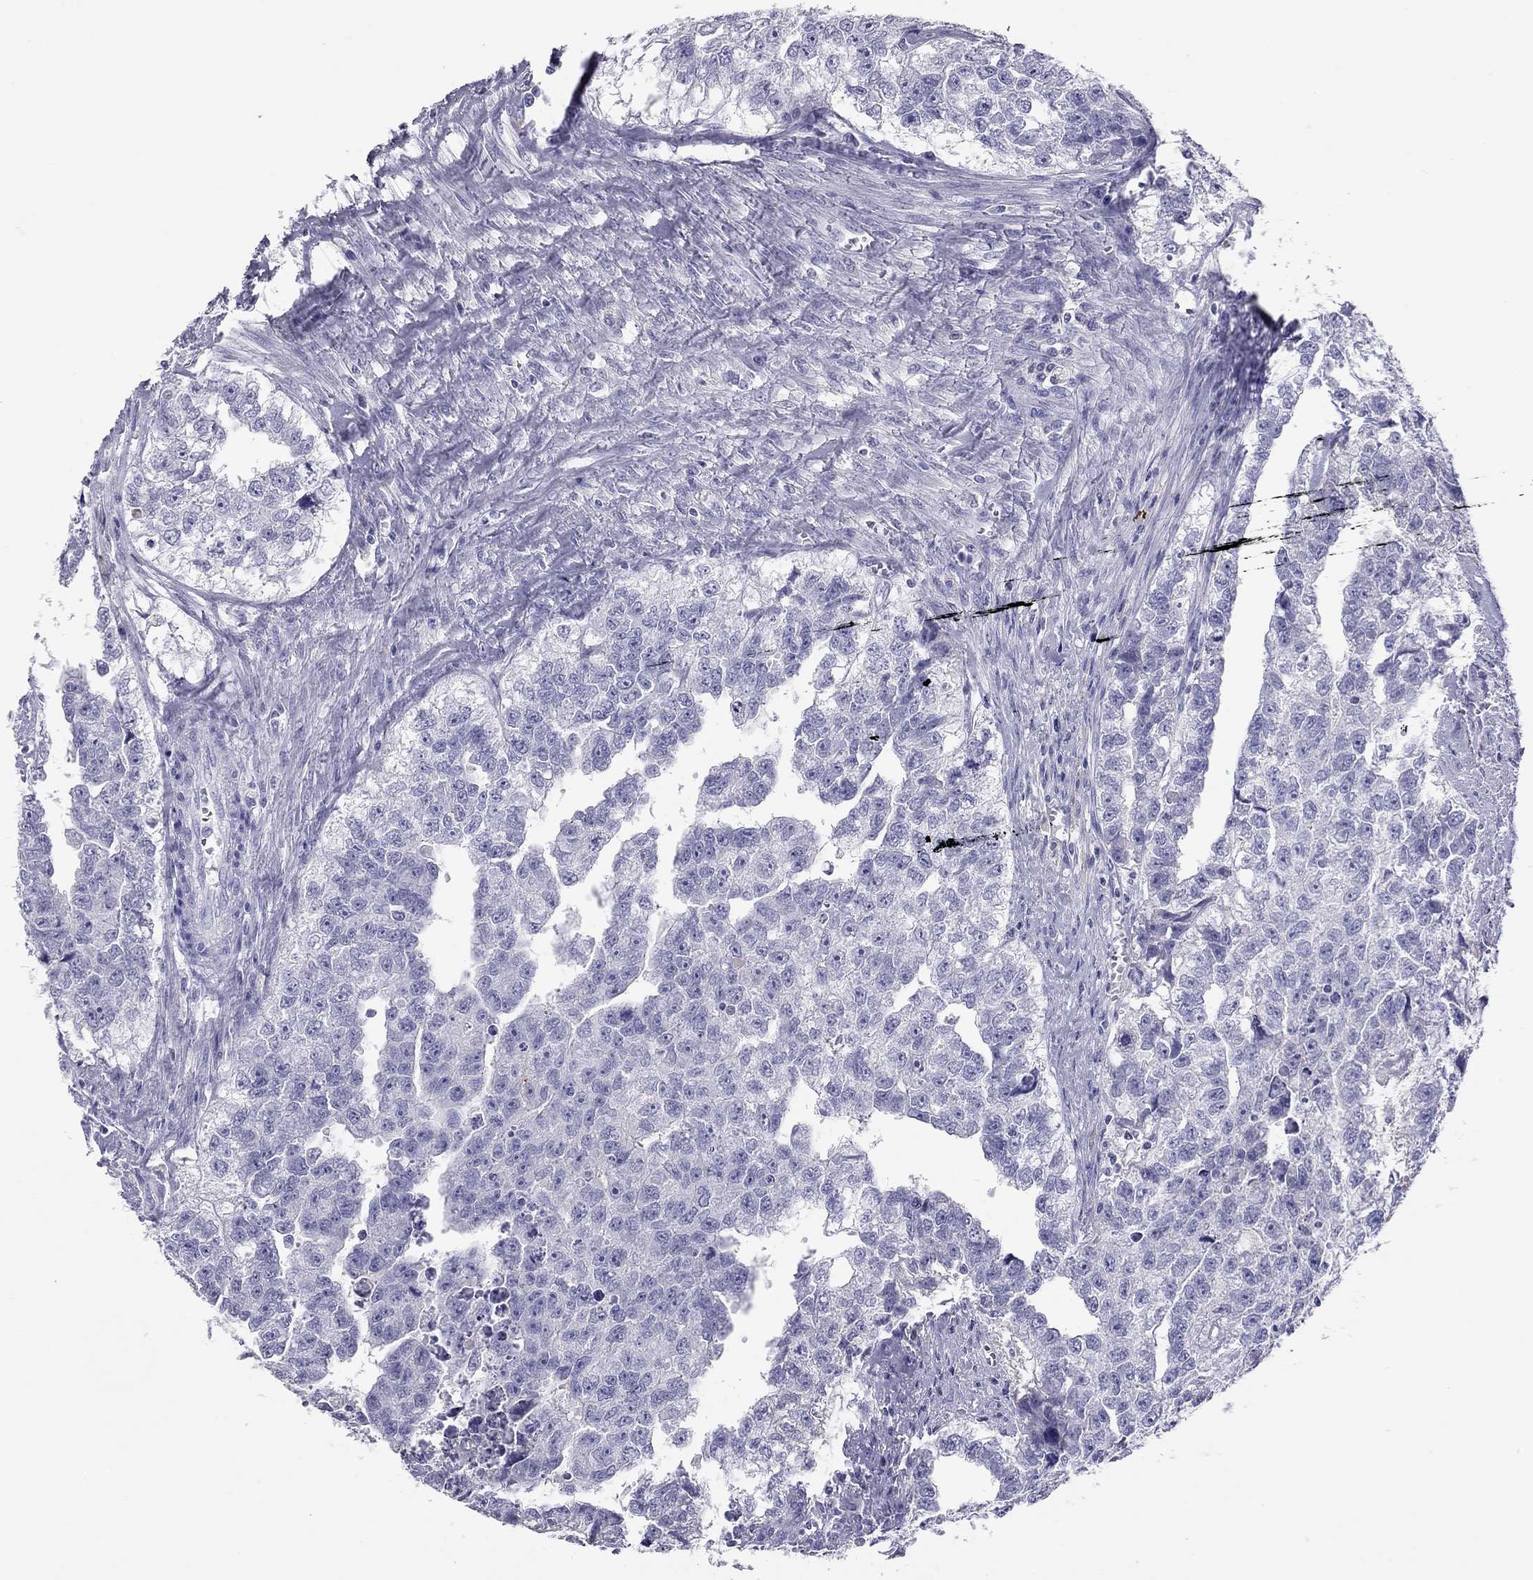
{"staining": {"intensity": "negative", "quantity": "none", "location": "none"}, "tissue": "testis cancer", "cell_type": "Tumor cells", "image_type": "cancer", "snomed": [{"axis": "morphology", "description": "Carcinoma, Embryonal, NOS"}, {"axis": "morphology", "description": "Teratoma, malignant, NOS"}, {"axis": "topography", "description": "Testis"}], "caption": "The image exhibits no staining of tumor cells in testis embryonal carcinoma. The staining was performed using DAB (3,3'-diaminobenzidine) to visualize the protein expression in brown, while the nuclei were stained in blue with hematoxylin (Magnification: 20x).", "gene": "KLRG1", "patient": {"sex": "male", "age": 44}}